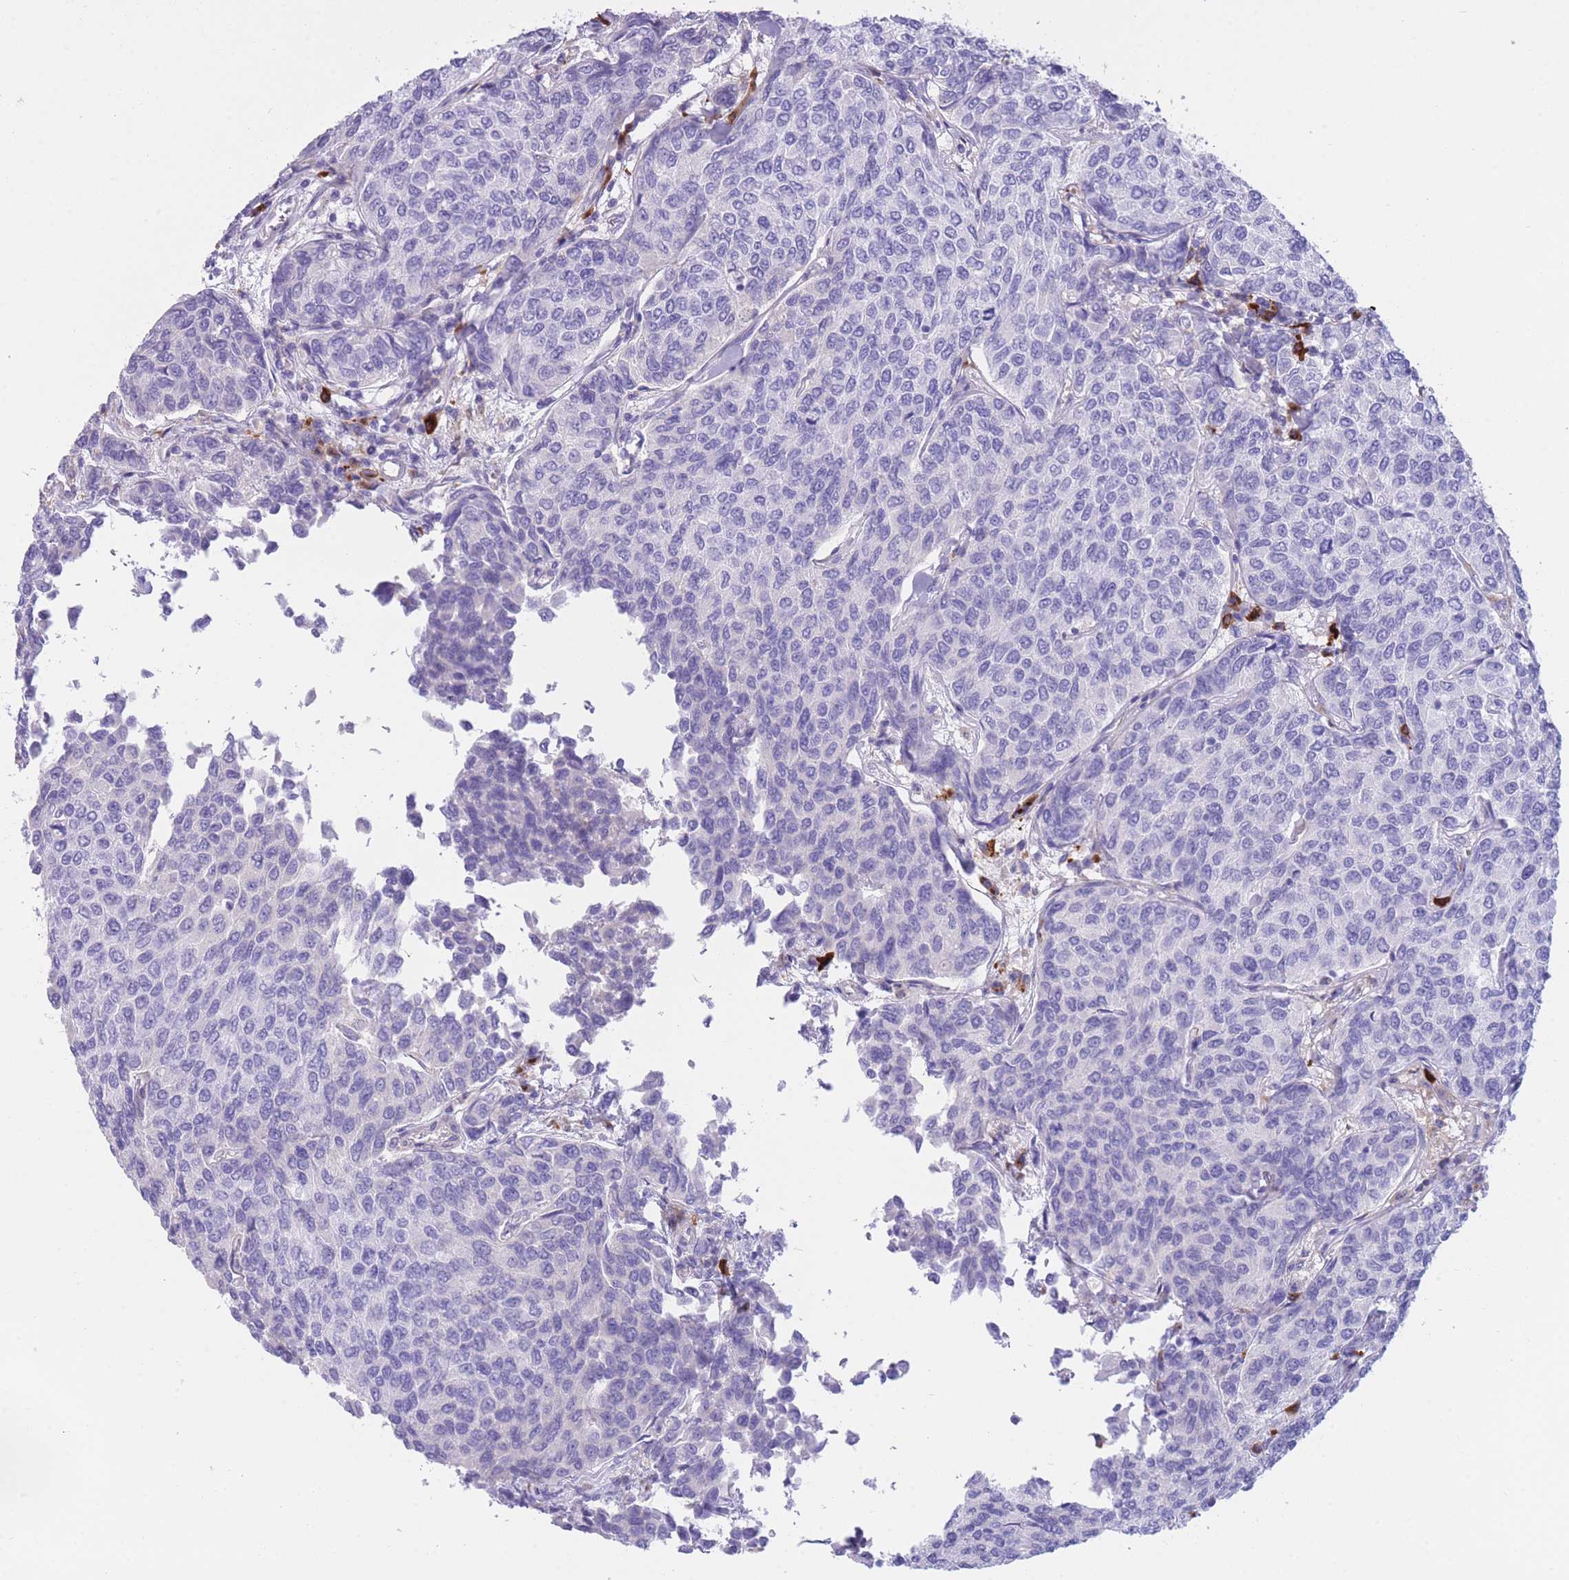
{"staining": {"intensity": "negative", "quantity": "none", "location": "none"}, "tissue": "breast cancer", "cell_type": "Tumor cells", "image_type": "cancer", "snomed": [{"axis": "morphology", "description": "Duct carcinoma"}, {"axis": "topography", "description": "Breast"}], "caption": "High power microscopy image of an immunohistochemistry (IHC) micrograph of breast invasive ductal carcinoma, revealing no significant expression in tumor cells.", "gene": "PLBD1", "patient": {"sex": "female", "age": 55}}